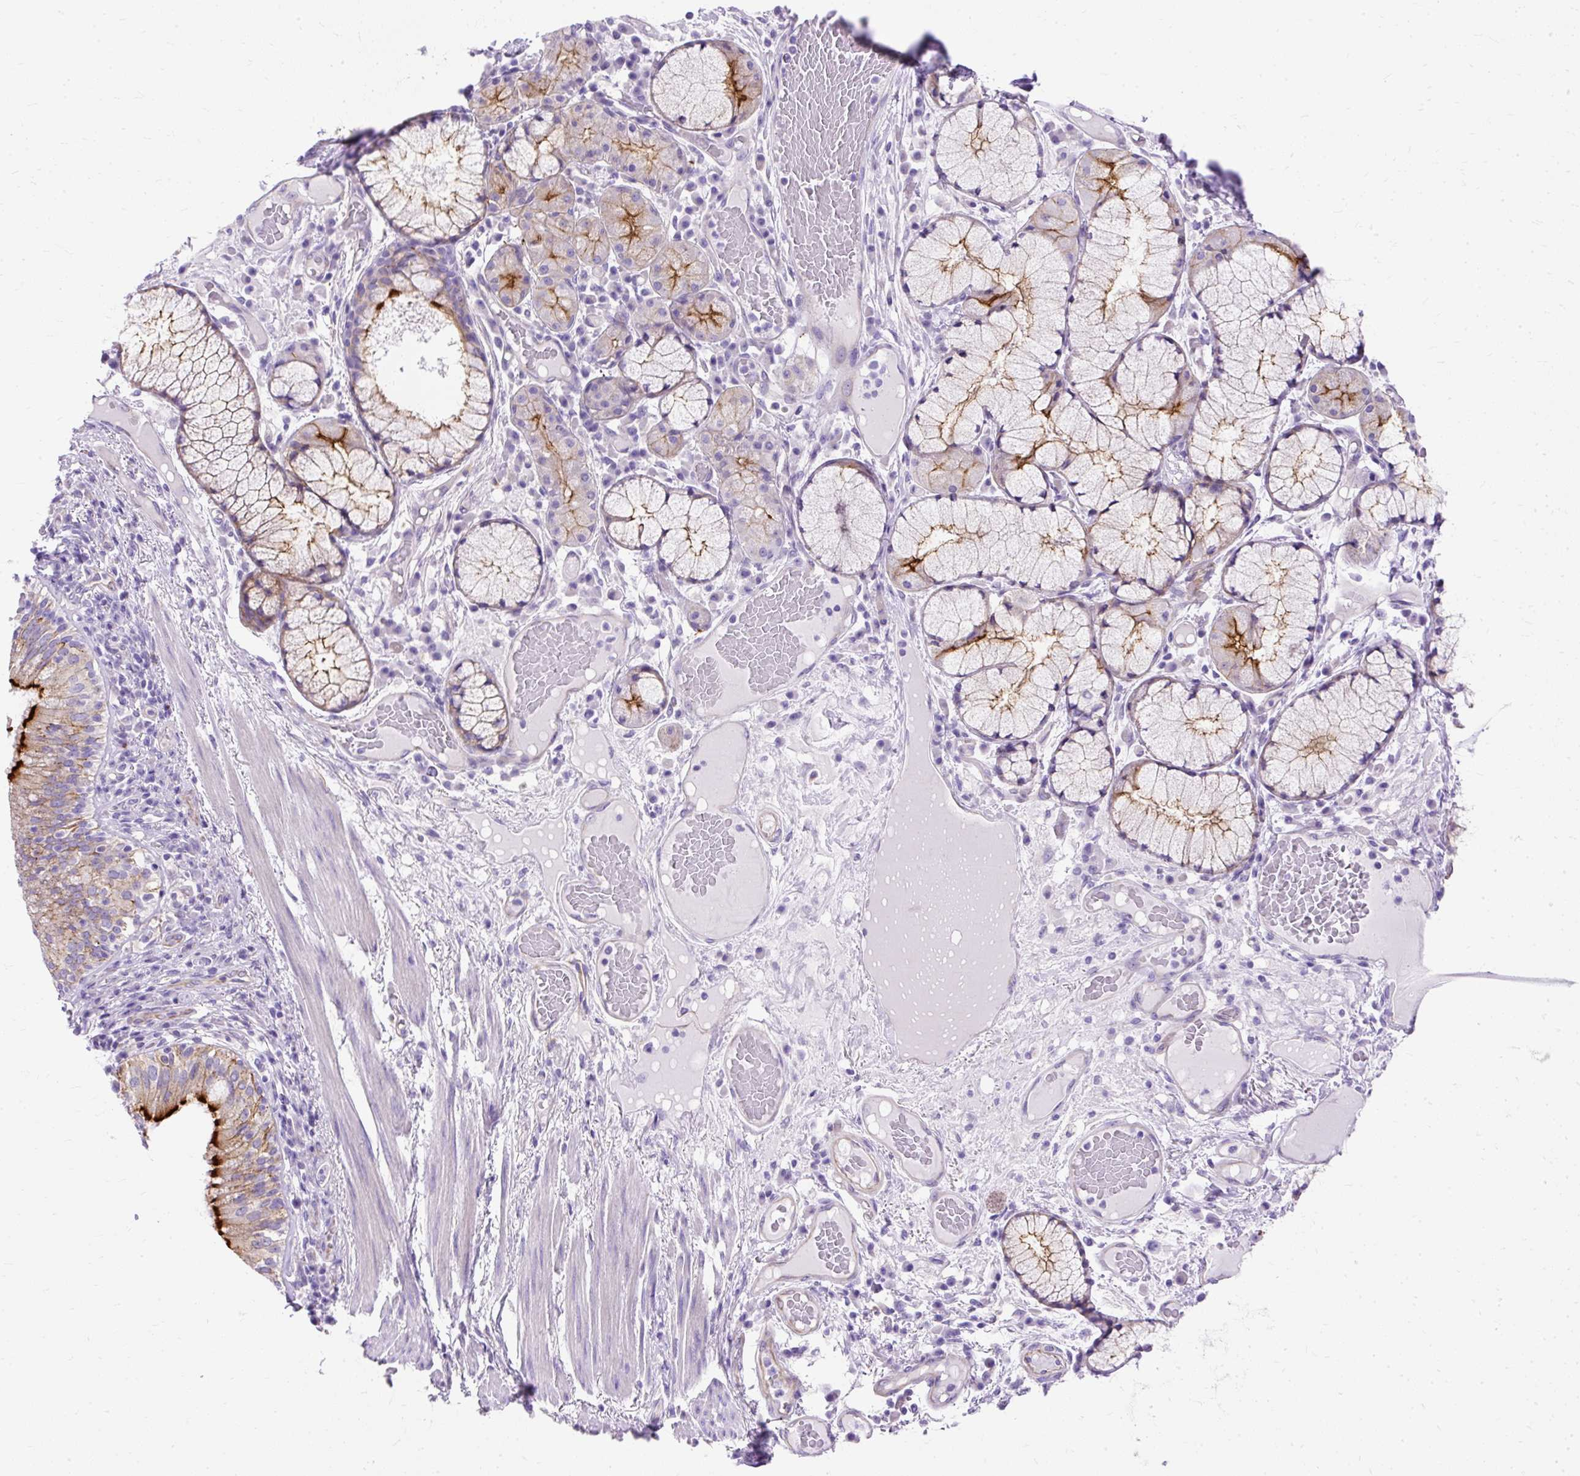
{"staining": {"intensity": "negative", "quantity": "none", "location": "none"}, "tissue": "adipose tissue", "cell_type": "Adipocytes", "image_type": "normal", "snomed": [{"axis": "morphology", "description": "Normal tissue, NOS"}, {"axis": "topography", "description": "Cartilage tissue"}, {"axis": "topography", "description": "Bronchus"}], "caption": "This is an immunohistochemistry (IHC) image of normal human adipose tissue. There is no staining in adipocytes.", "gene": "MYO6", "patient": {"sex": "male", "age": 56}}